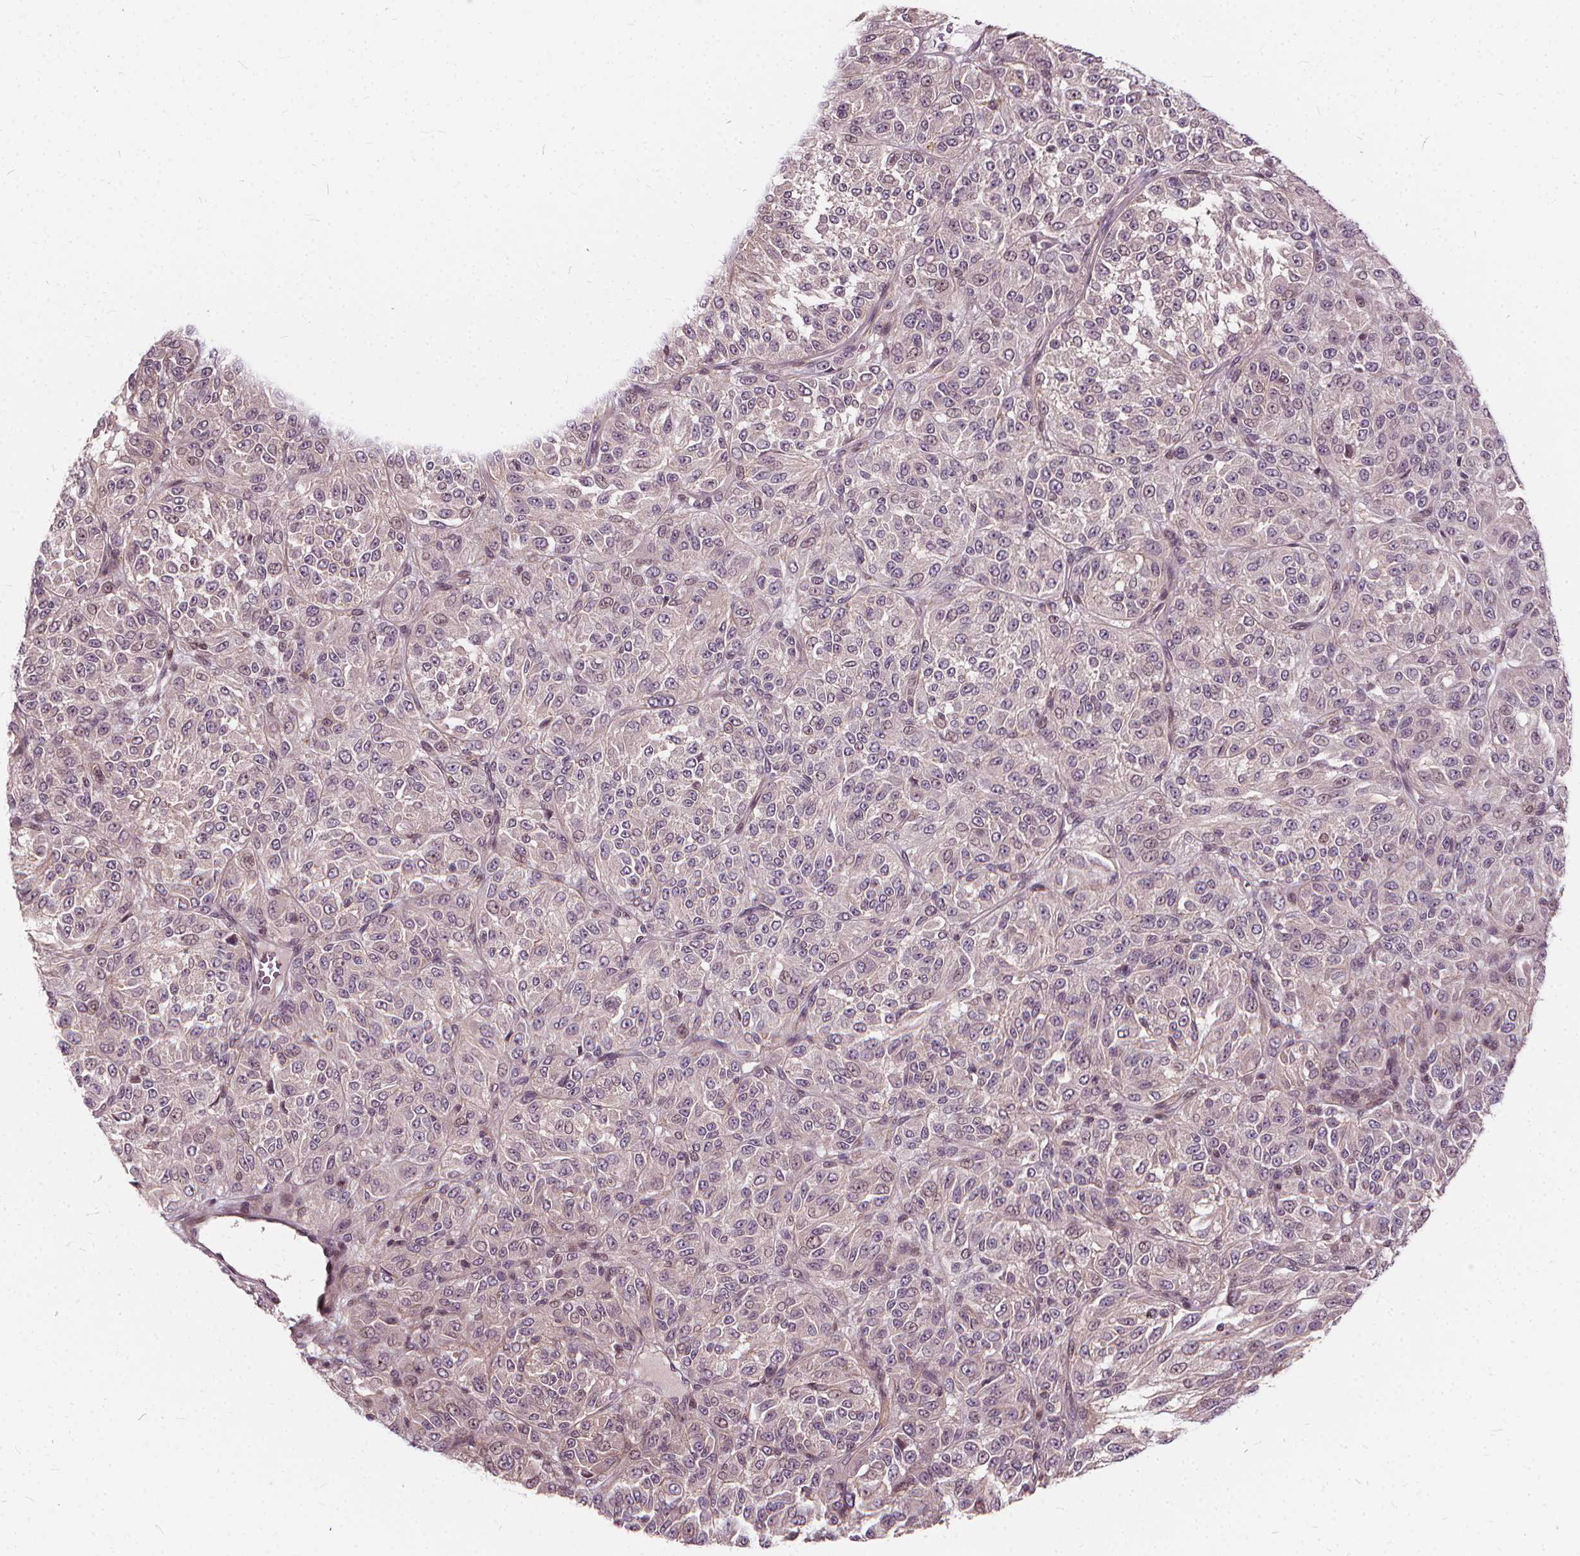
{"staining": {"intensity": "negative", "quantity": "none", "location": "none"}, "tissue": "melanoma", "cell_type": "Tumor cells", "image_type": "cancer", "snomed": [{"axis": "morphology", "description": "Malignant melanoma, Metastatic site"}, {"axis": "topography", "description": "Brain"}], "caption": "Immunohistochemical staining of malignant melanoma (metastatic site) displays no significant staining in tumor cells.", "gene": "INPP5E", "patient": {"sex": "female", "age": 56}}